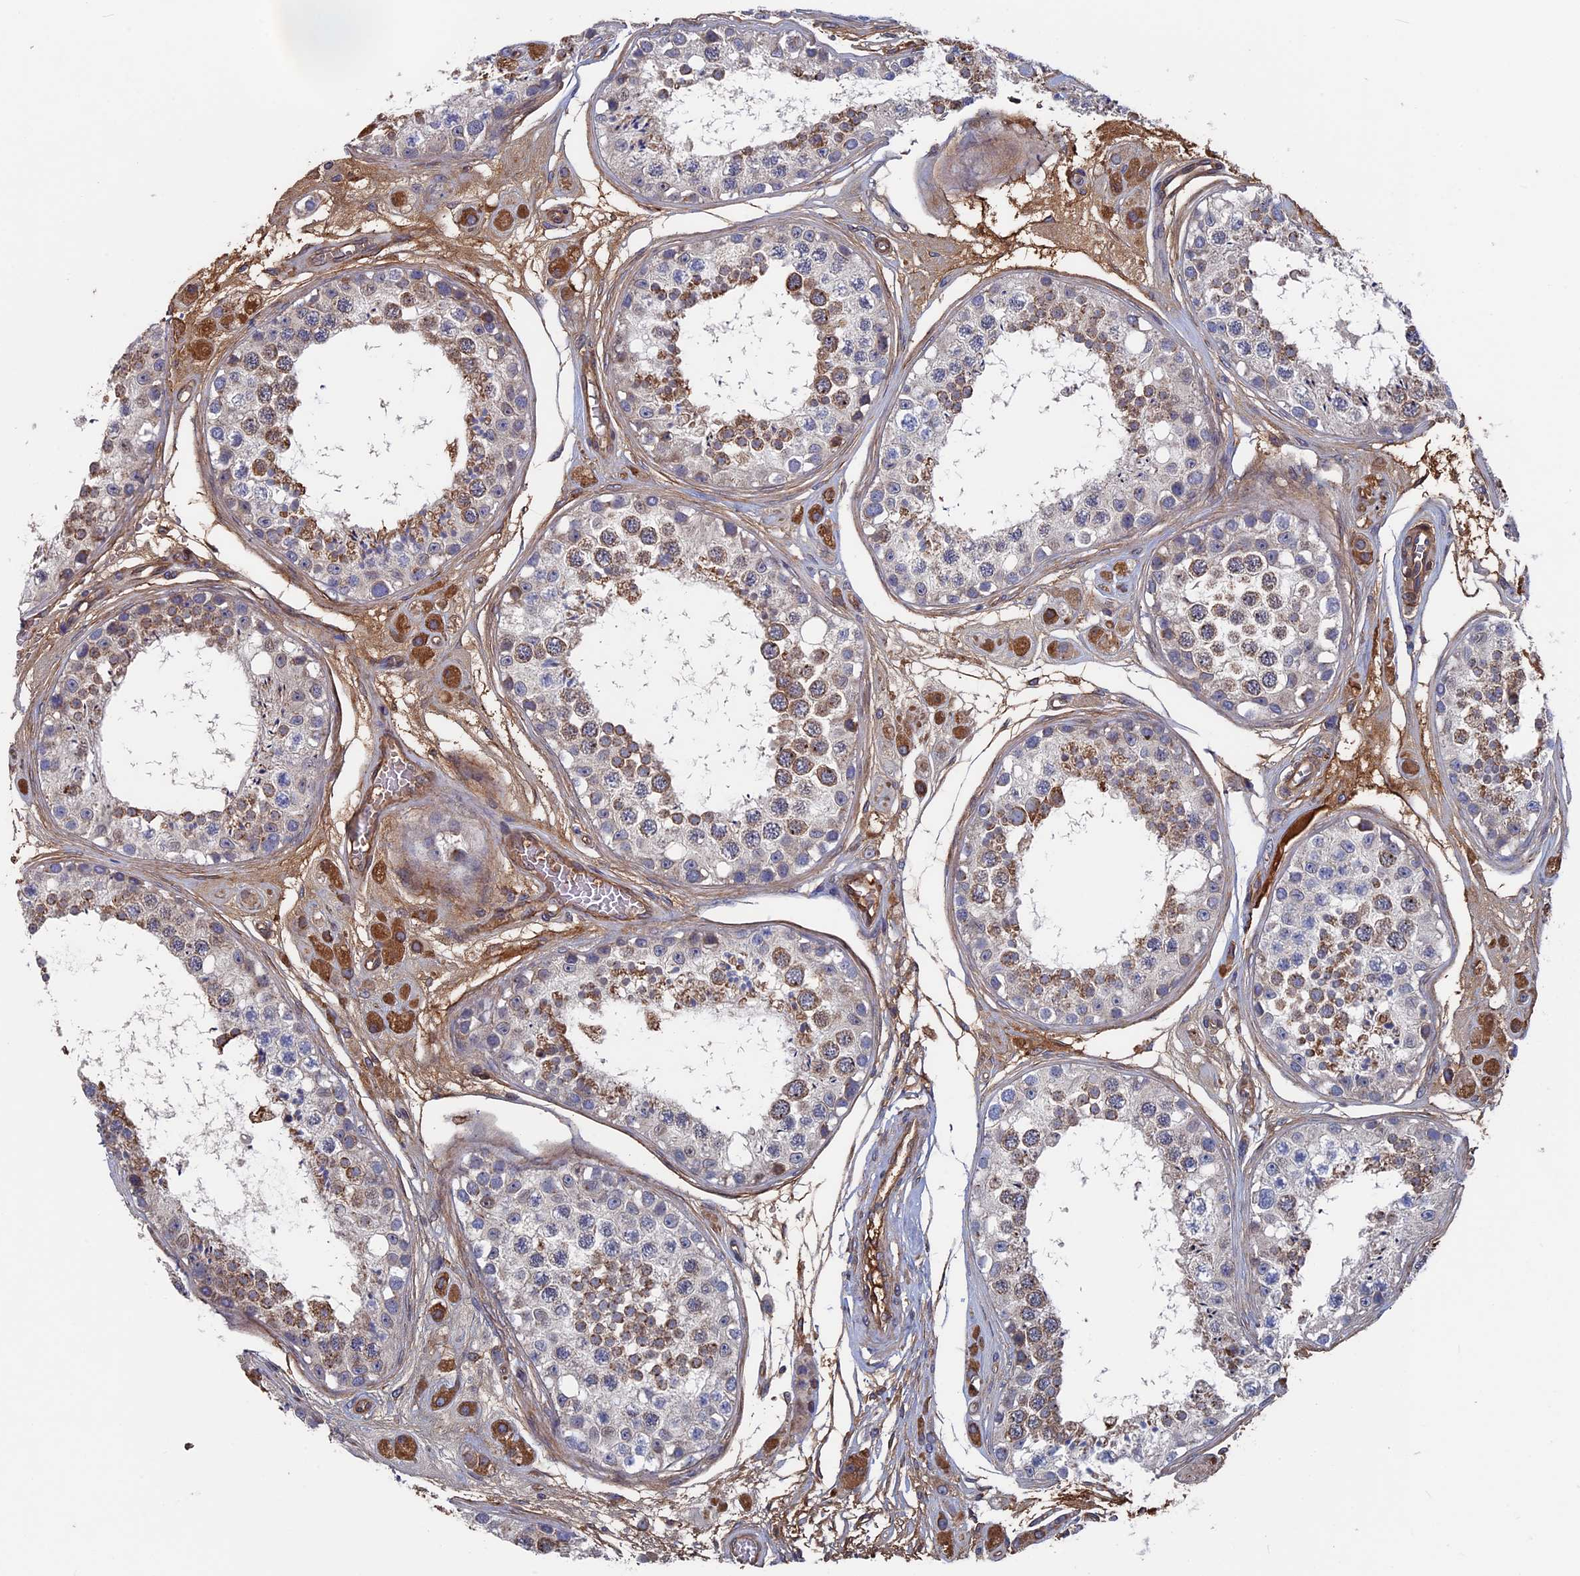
{"staining": {"intensity": "moderate", "quantity": "<25%", "location": "cytoplasmic/membranous"}, "tissue": "testis", "cell_type": "Cells in seminiferous ducts", "image_type": "normal", "snomed": [{"axis": "morphology", "description": "Normal tissue, NOS"}, {"axis": "topography", "description": "Testis"}], "caption": "A micrograph showing moderate cytoplasmic/membranous expression in about <25% of cells in seminiferous ducts in normal testis, as visualized by brown immunohistochemical staining.", "gene": "RPUSD1", "patient": {"sex": "male", "age": 25}}